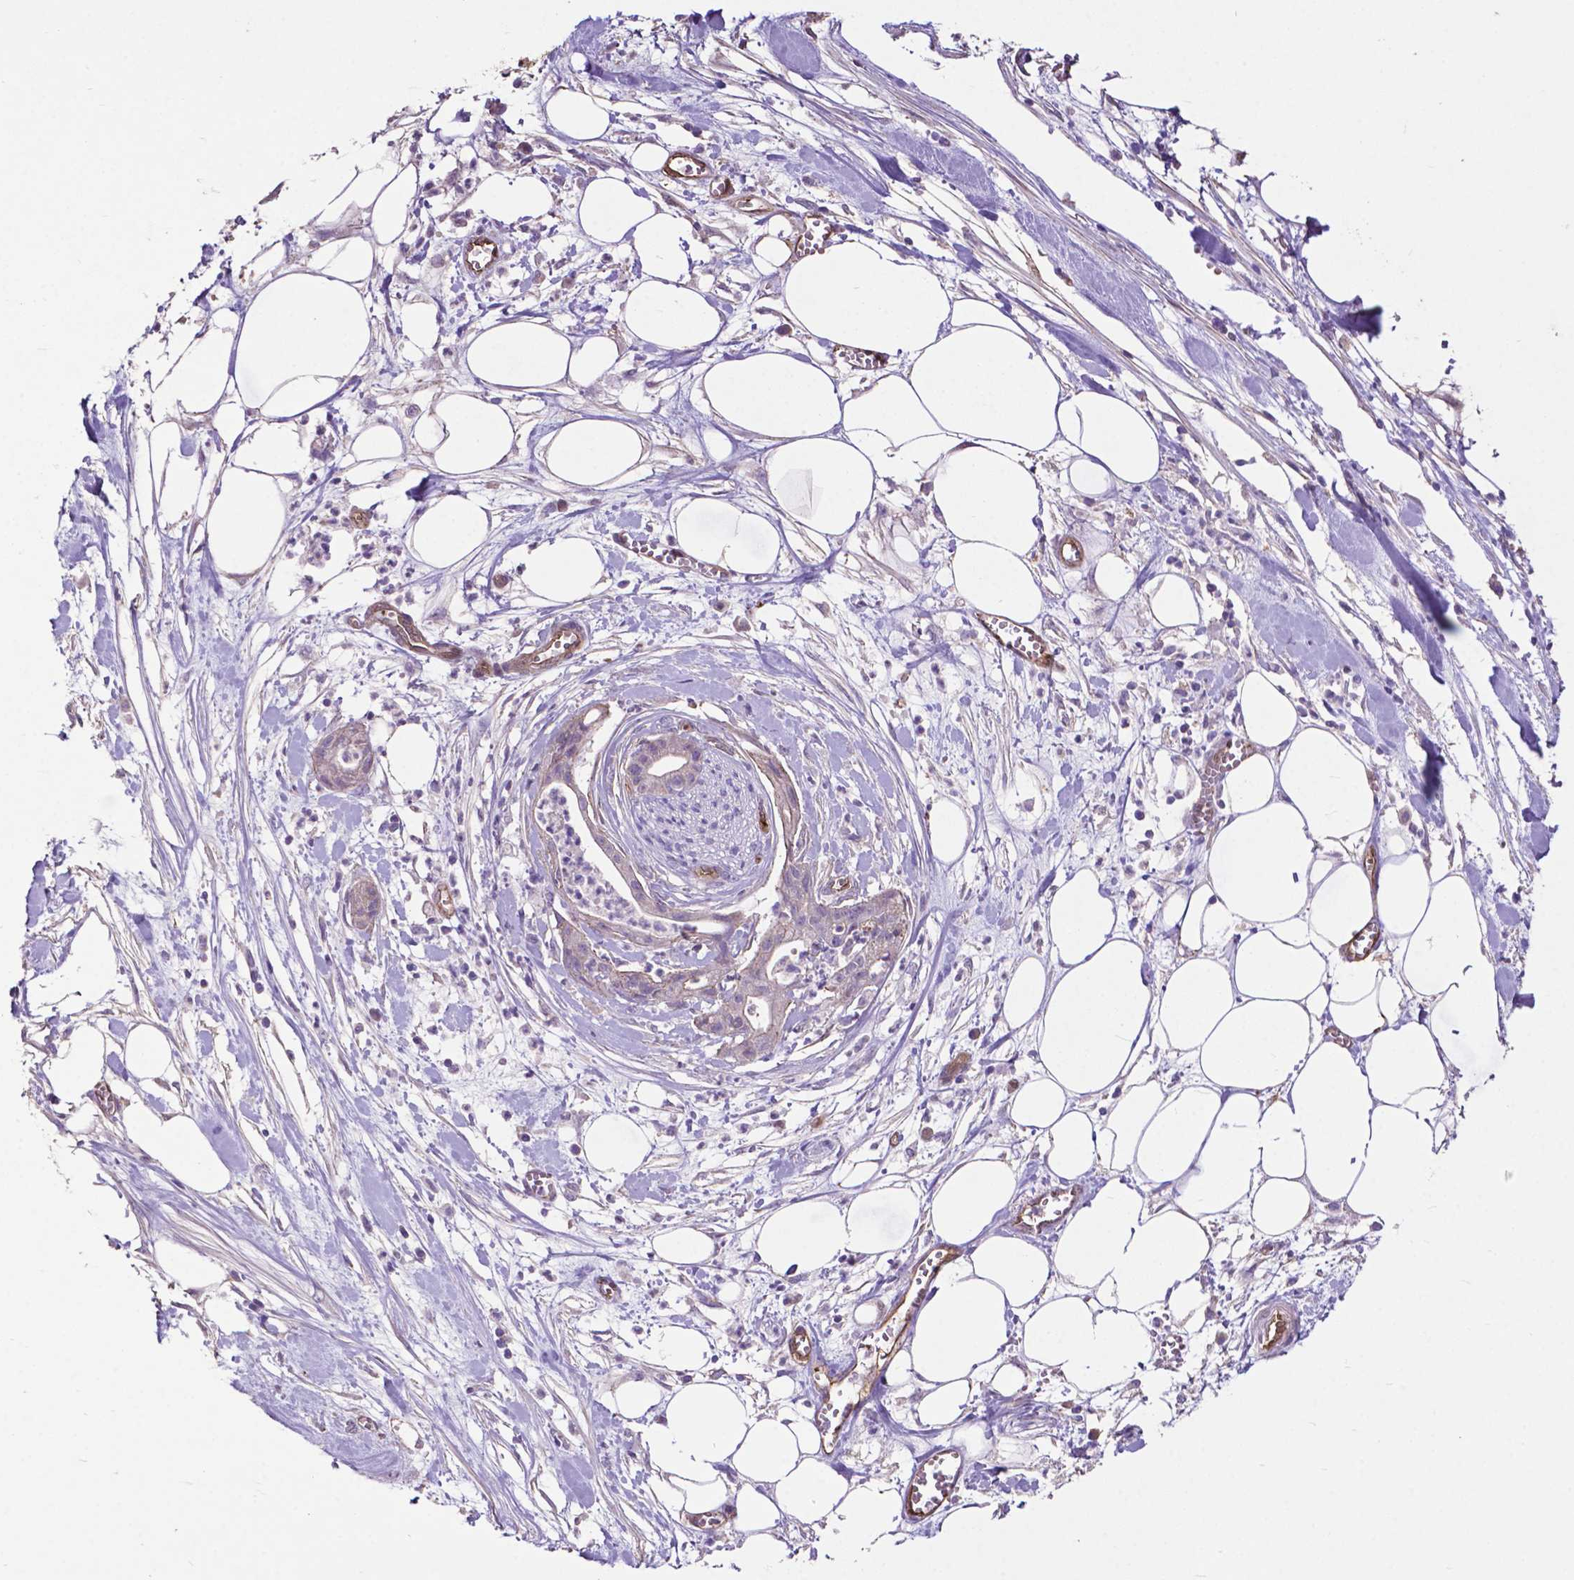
{"staining": {"intensity": "negative", "quantity": "none", "location": "none"}, "tissue": "pancreatic cancer", "cell_type": "Tumor cells", "image_type": "cancer", "snomed": [{"axis": "morphology", "description": "Normal tissue, NOS"}, {"axis": "morphology", "description": "Adenocarcinoma, NOS"}, {"axis": "topography", "description": "Lymph node"}, {"axis": "topography", "description": "Pancreas"}], "caption": "IHC photomicrograph of neoplastic tissue: pancreatic cancer (adenocarcinoma) stained with DAB (3,3'-diaminobenzidine) exhibits no significant protein positivity in tumor cells.", "gene": "PDLIM1", "patient": {"sex": "female", "age": 58}}